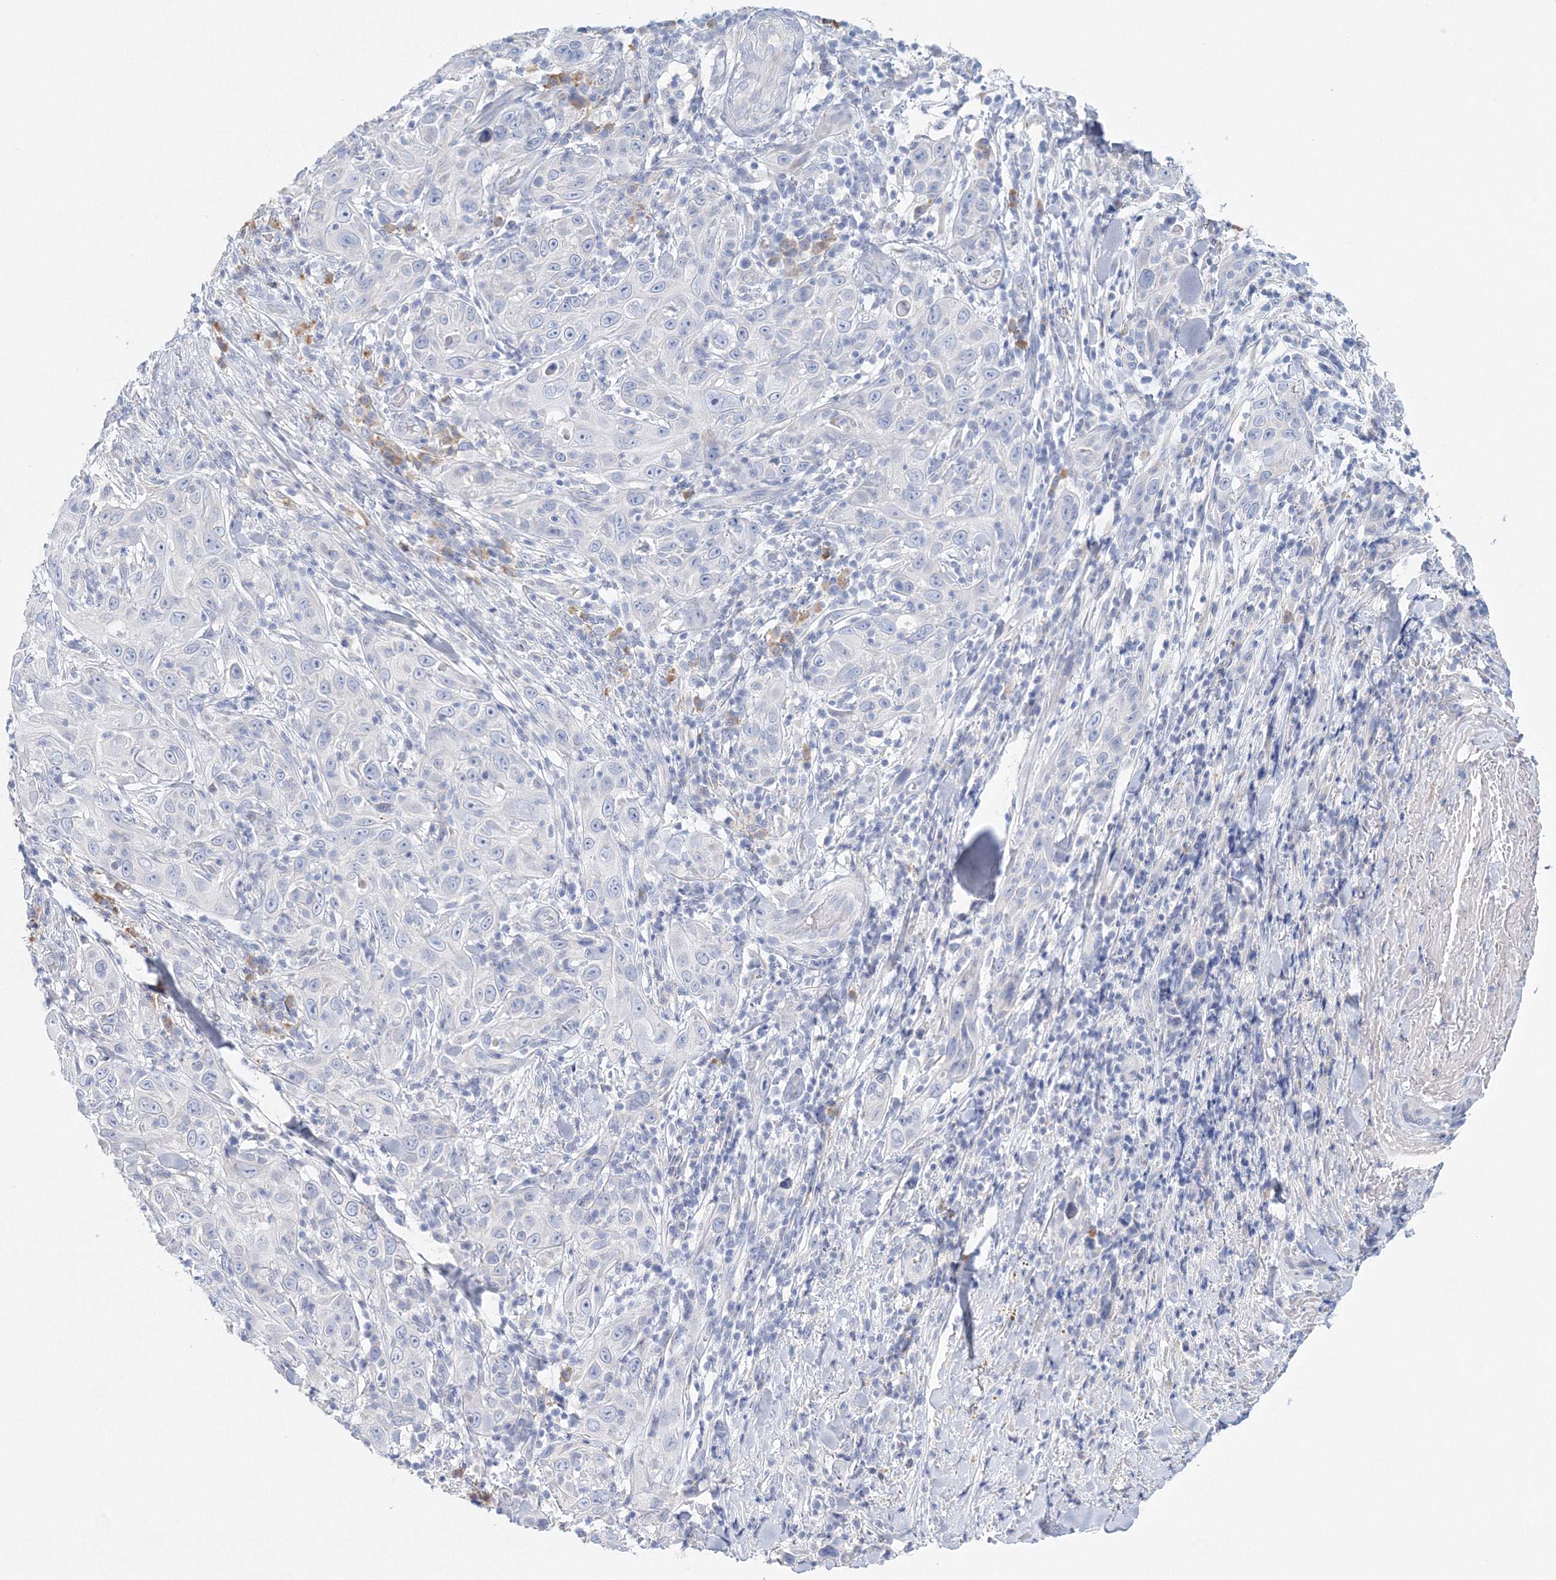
{"staining": {"intensity": "negative", "quantity": "none", "location": "none"}, "tissue": "skin cancer", "cell_type": "Tumor cells", "image_type": "cancer", "snomed": [{"axis": "morphology", "description": "Squamous cell carcinoma, NOS"}, {"axis": "topography", "description": "Skin"}], "caption": "Histopathology image shows no protein expression in tumor cells of skin cancer (squamous cell carcinoma) tissue. (DAB (3,3'-diaminobenzidine) immunohistochemistry visualized using brightfield microscopy, high magnification).", "gene": "VSIG1", "patient": {"sex": "female", "age": 88}}